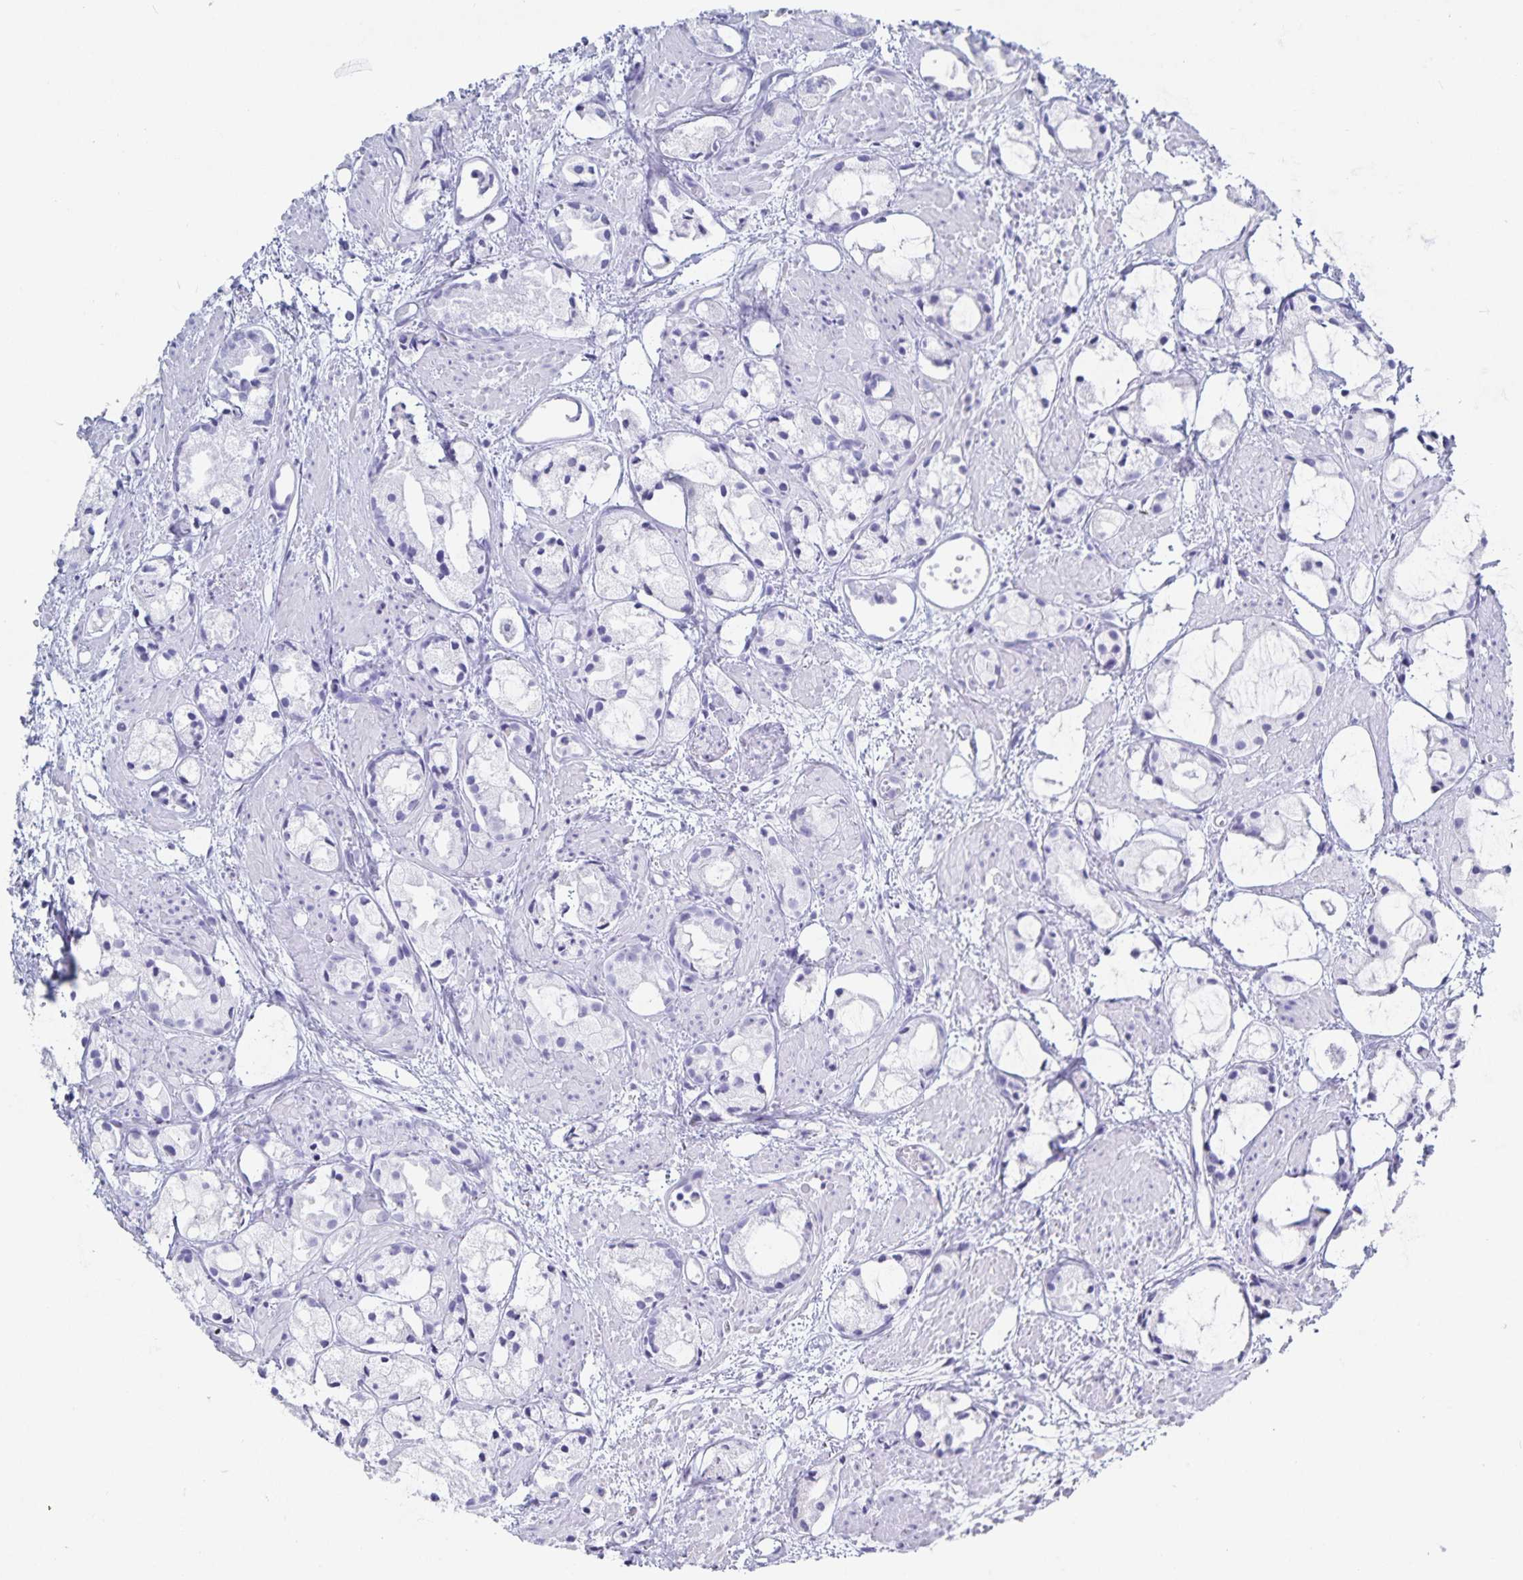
{"staining": {"intensity": "negative", "quantity": "none", "location": "none"}, "tissue": "prostate cancer", "cell_type": "Tumor cells", "image_type": "cancer", "snomed": [{"axis": "morphology", "description": "Adenocarcinoma, High grade"}, {"axis": "topography", "description": "Prostate"}], "caption": "A high-resolution image shows immunohistochemistry staining of adenocarcinoma (high-grade) (prostate), which displays no significant staining in tumor cells. (Brightfield microscopy of DAB IHC at high magnification).", "gene": "C19orf73", "patient": {"sex": "male", "age": 85}}